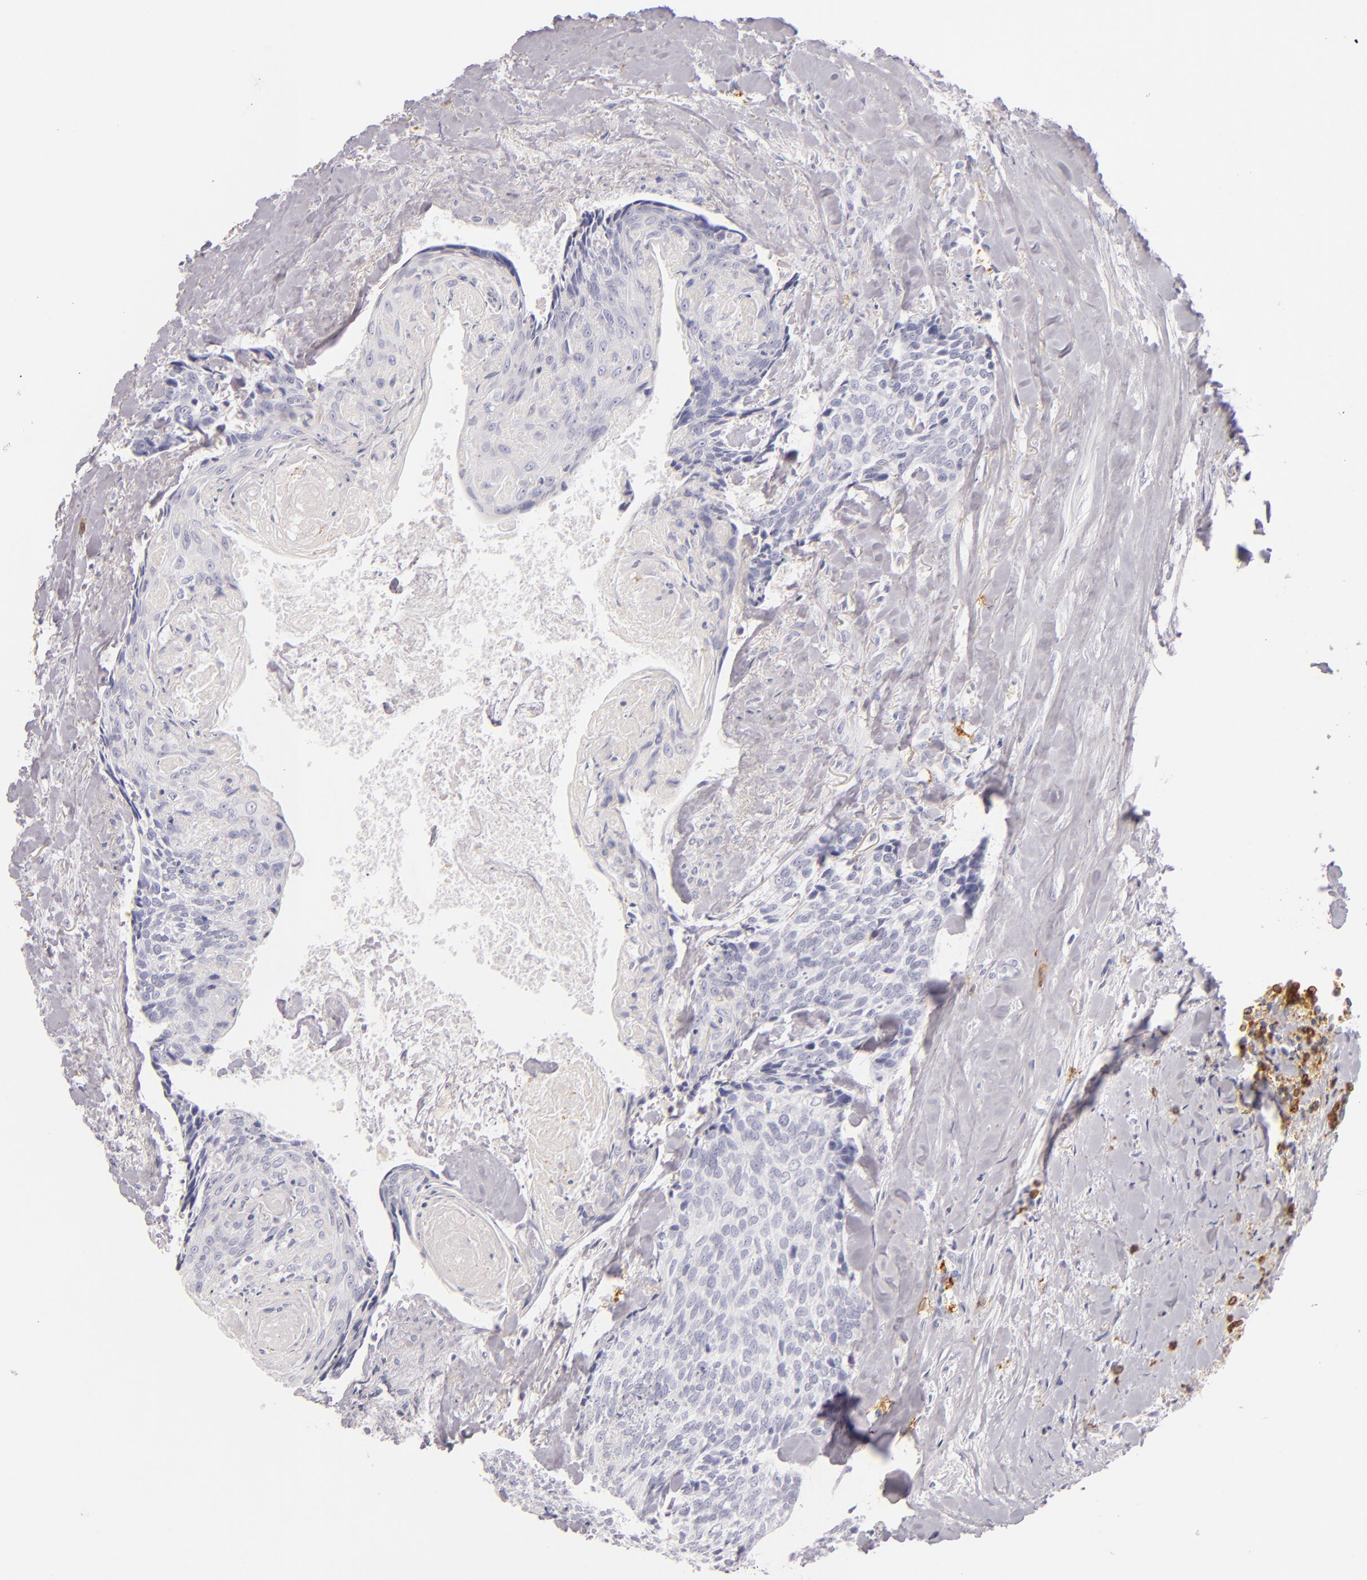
{"staining": {"intensity": "negative", "quantity": "none", "location": "none"}, "tissue": "head and neck cancer", "cell_type": "Tumor cells", "image_type": "cancer", "snomed": [{"axis": "morphology", "description": "Squamous cell carcinoma, NOS"}, {"axis": "topography", "description": "Salivary gland"}, {"axis": "topography", "description": "Head-Neck"}], "caption": "IHC histopathology image of neoplastic tissue: head and neck cancer stained with DAB exhibits no significant protein expression in tumor cells. The staining is performed using DAB brown chromogen with nuclei counter-stained in using hematoxylin.", "gene": "LAT", "patient": {"sex": "male", "age": 70}}